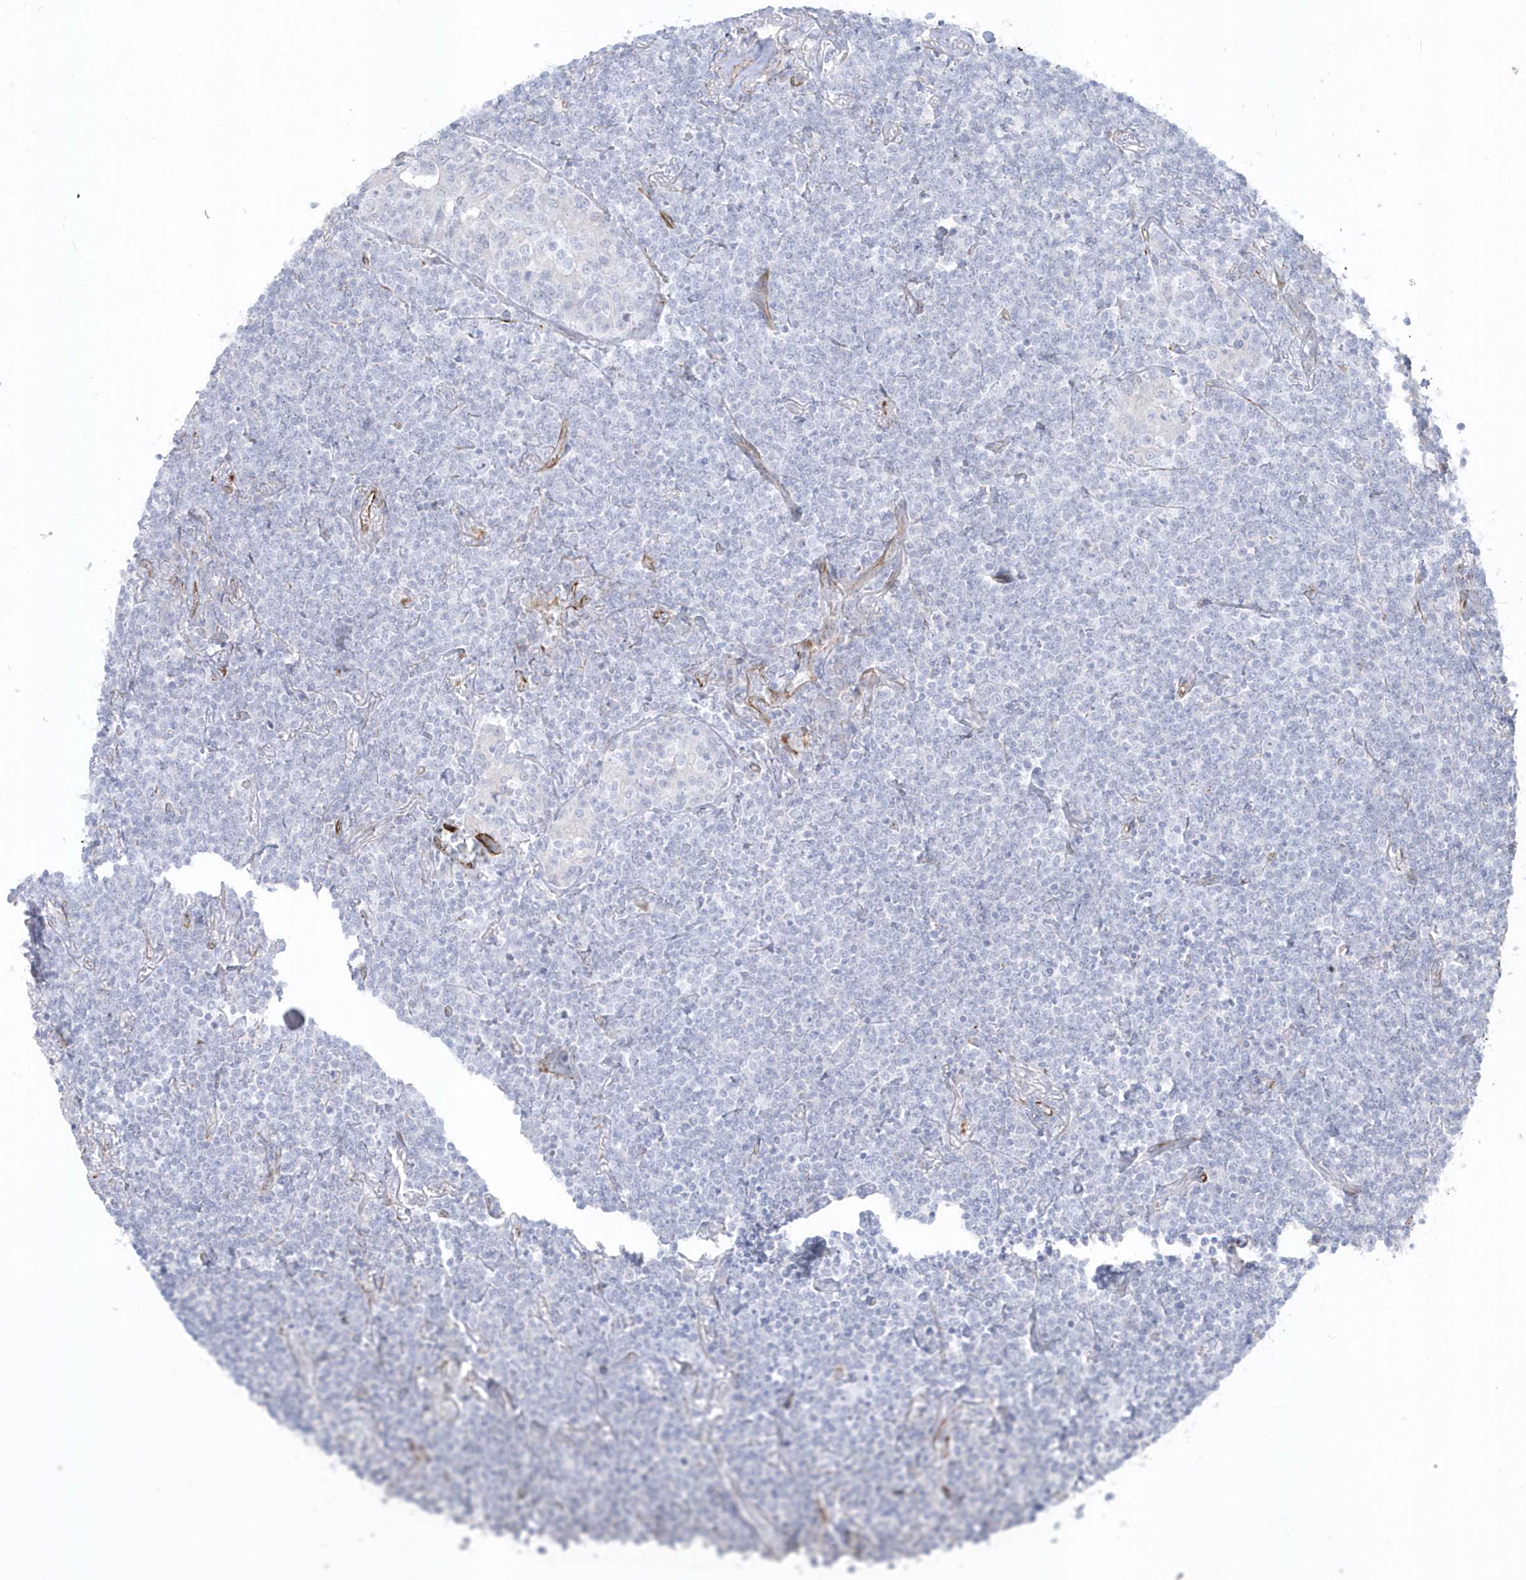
{"staining": {"intensity": "negative", "quantity": "none", "location": "none"}, "tissue": "lymphoma", "cell_type": "Tumor cells", "image_type": "cancer", "snomed": [{"axis": "morphology", "description": "Malignant lymphoma, non-Hodgkin's type, Low grade"}, {"axis": "topography", "description": "Lung"}], "caption": "An immunohistochemistry (IHC) histopathology image of lymphoma is shown. There is no staining in tumor cells of lymphoma.", "gene": "PPIL6", "patient": {"sex": "female", "age": 71}}